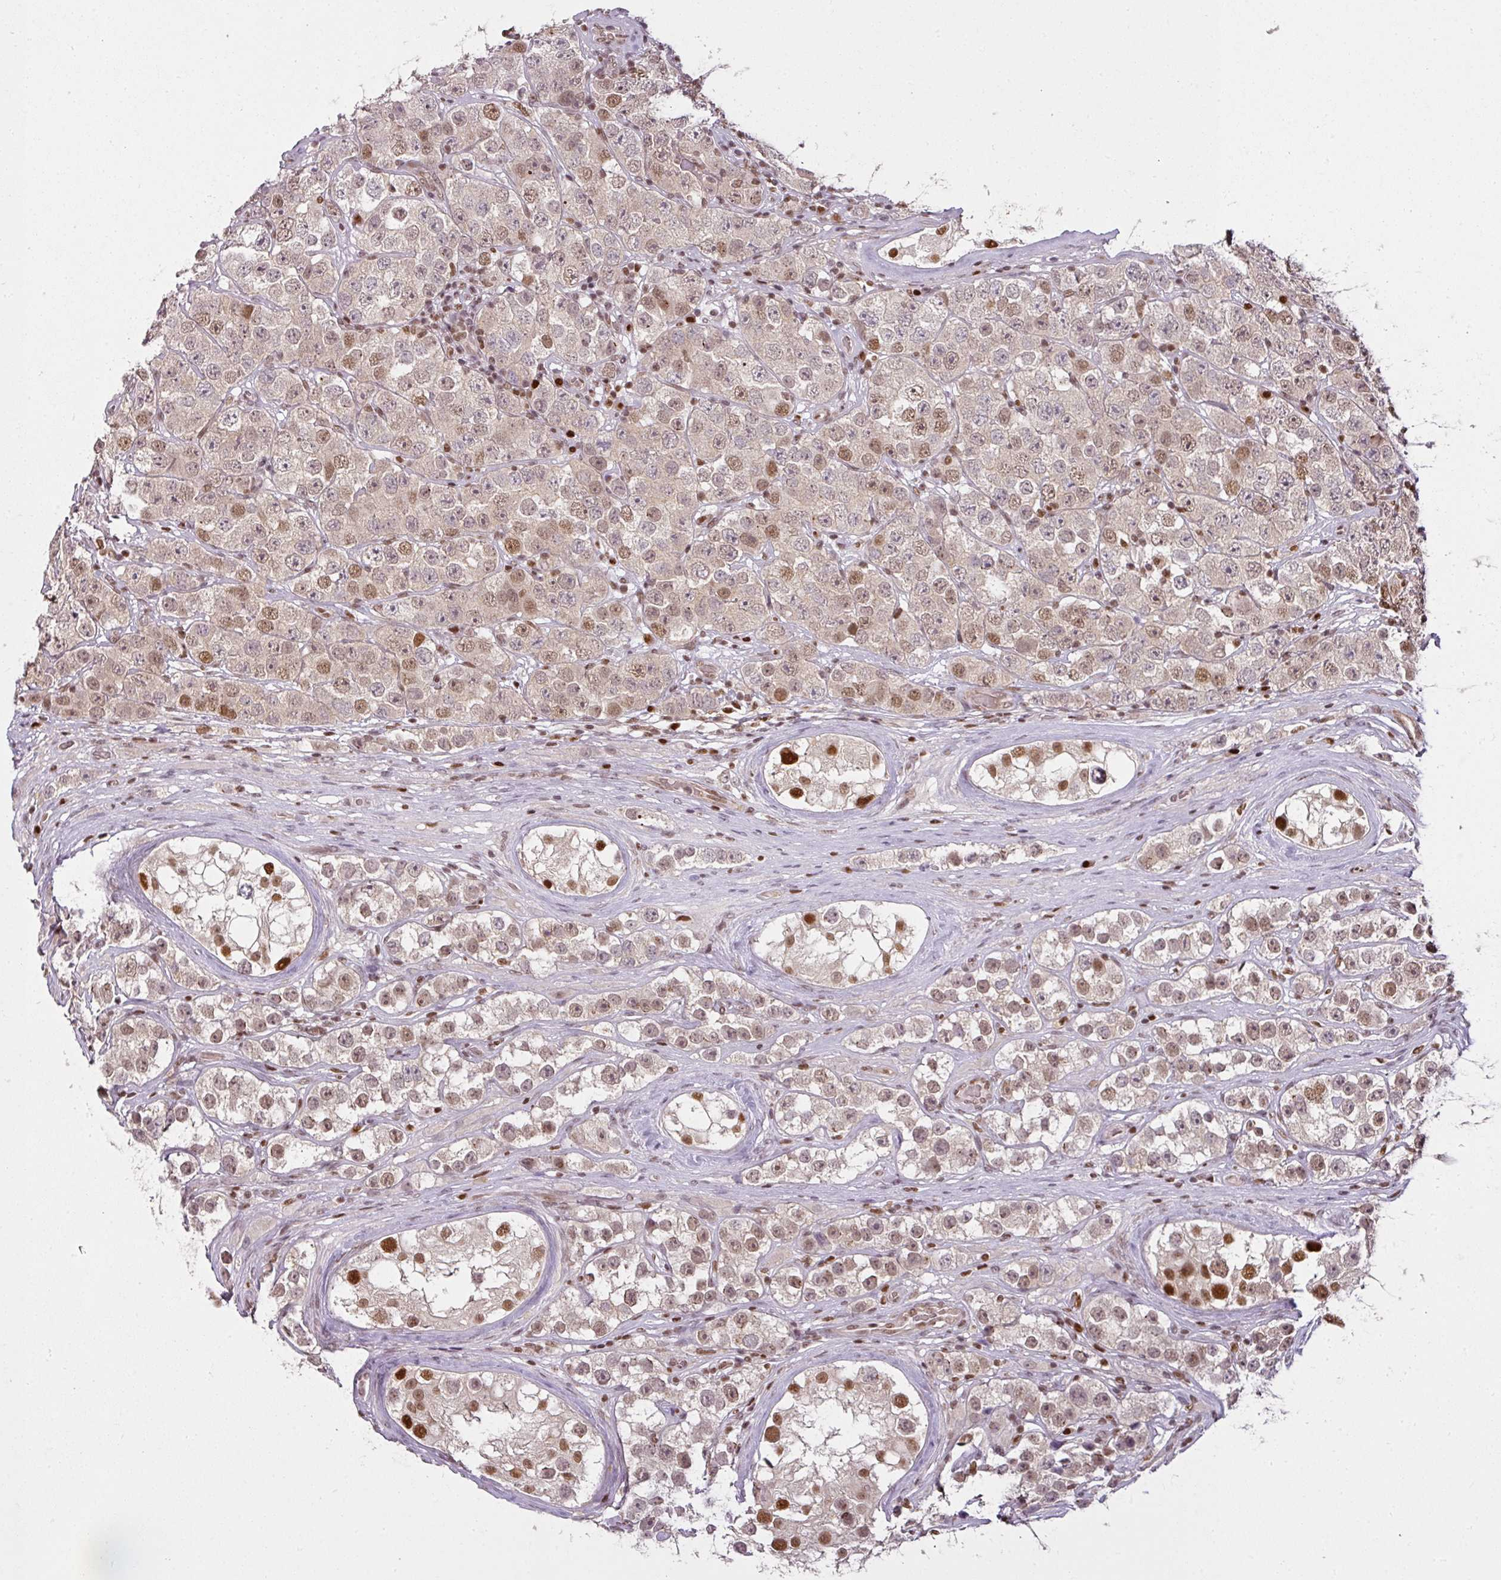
{"staining": {"intensity": "moderate", "quantity": "25%-75%", "location": "nuclear"}, "tissue": "testis cancer", "cell_type": "Tumor cells", "image_type": "cancer", "snomed": [{"axis": "morphology", "description": "Seminoma, NOS"}, {"axis": "topography", "description": "Testis"}], "caption": "Approximately 25%-75% of tumor cells in human testis cancer (seminoma) reveal moderate nuclear protein staining as visualized by brown immunohistochemical staining.", "gene": "GPRIN2", "patient": {"sex": "male", "age": 28}}